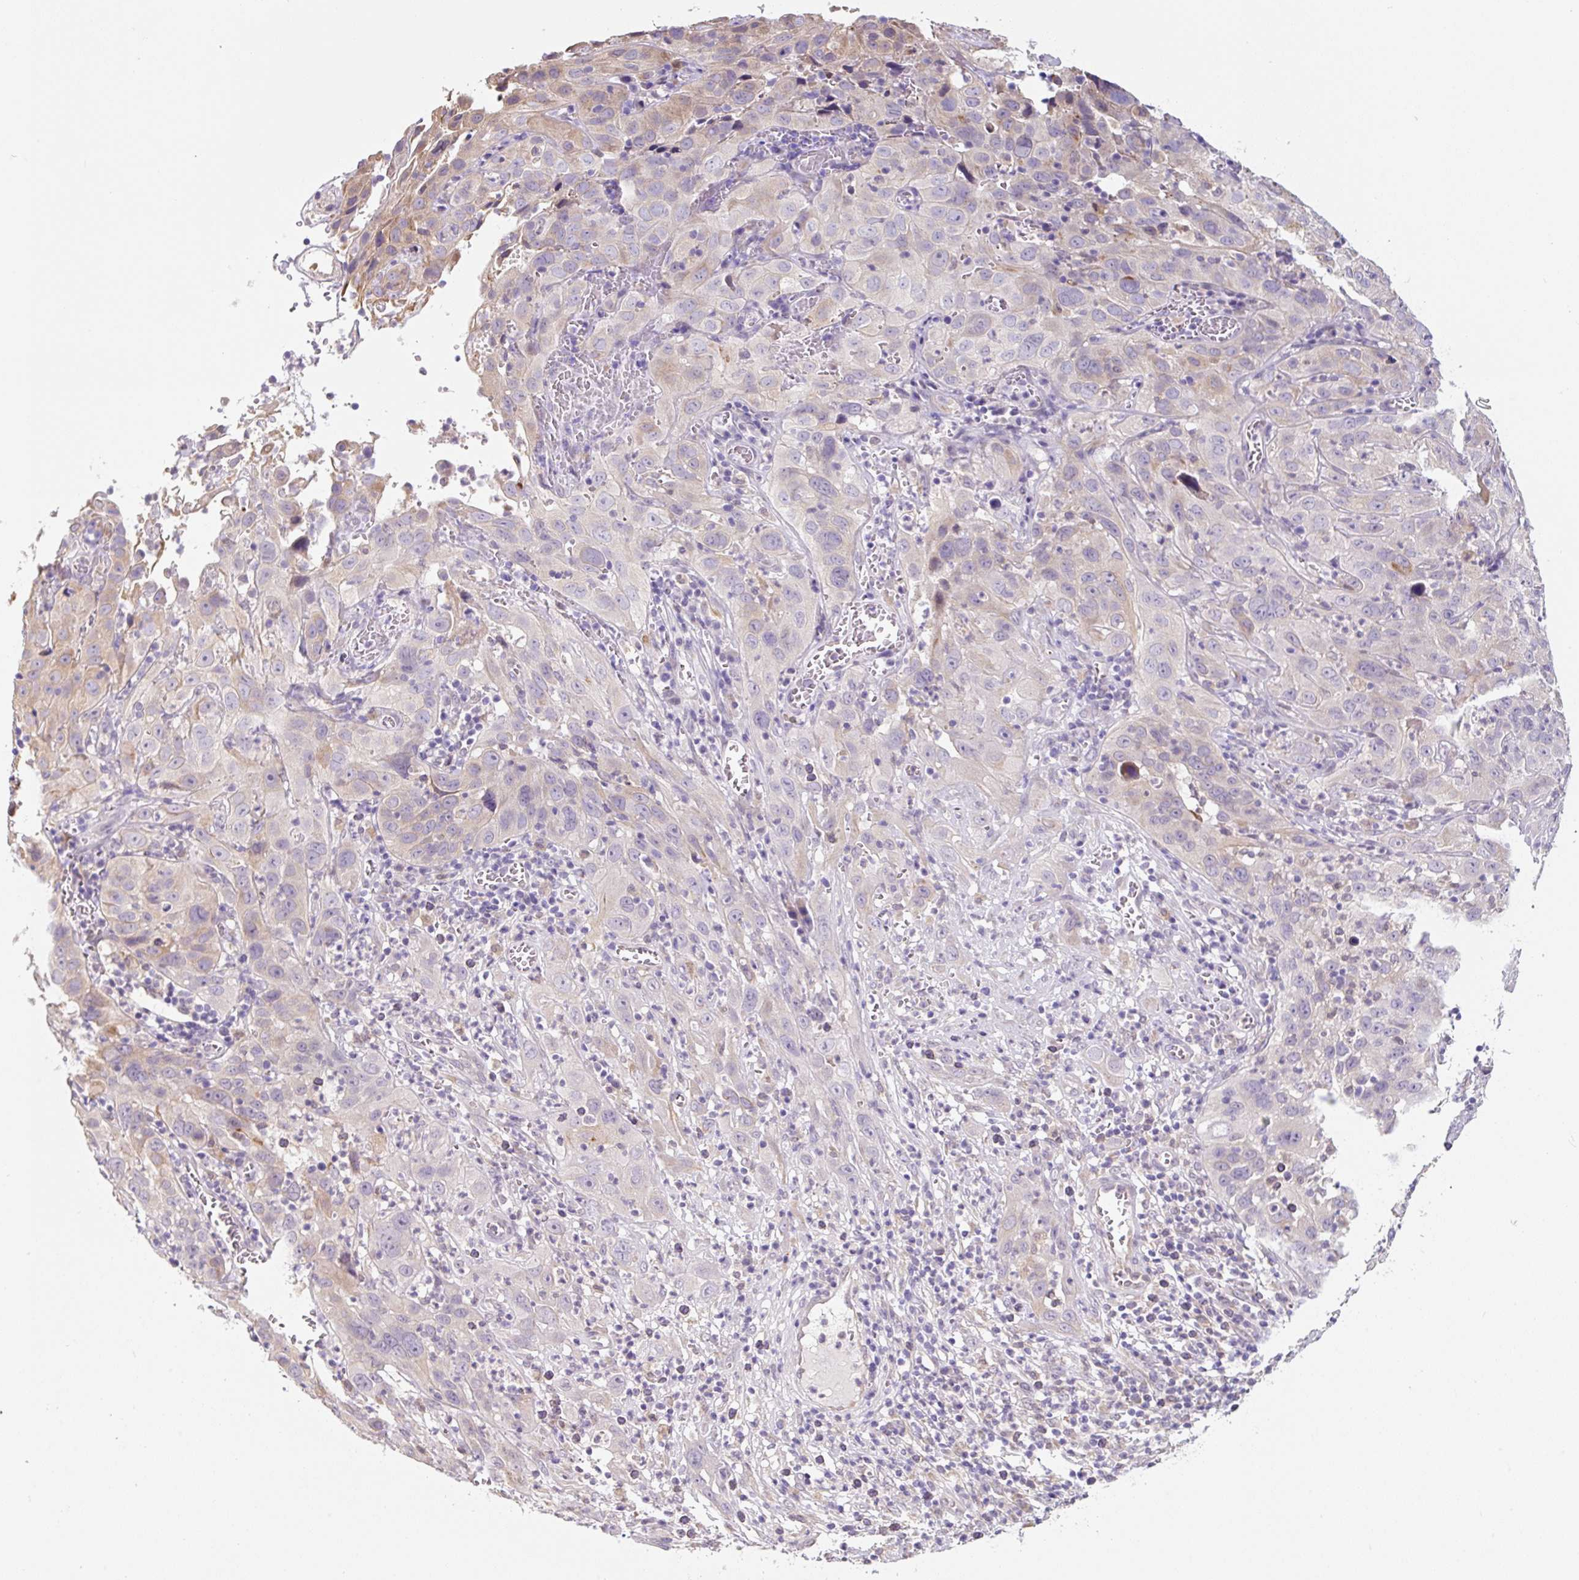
{"staining": {"intensity": "negative", "quantity": "none", "location": "none"}, "tissue": "cervical cancer", "cell_type": "Tumor cells", "image_type": "cancer", "snomed": [{"axis": "morphology", "description": "Squamous cell carcinoma, NOS"}, {"axis": "topography", "description": "Cervix"}], "caption": "Immunohistochemistry (IHC) photomicrograph of neoplastic tissue: squamous cell carcinoma (cervical) stained with DAB displays no significant protein positivity in tumor cells. Brightfield microscopy of immunohistochemistry stained with DAB (brown) and hematoxylin (blue), captured at high magnification.", "gene": "ASRGL1", "patient": {"sex": "female", "age": 32}}